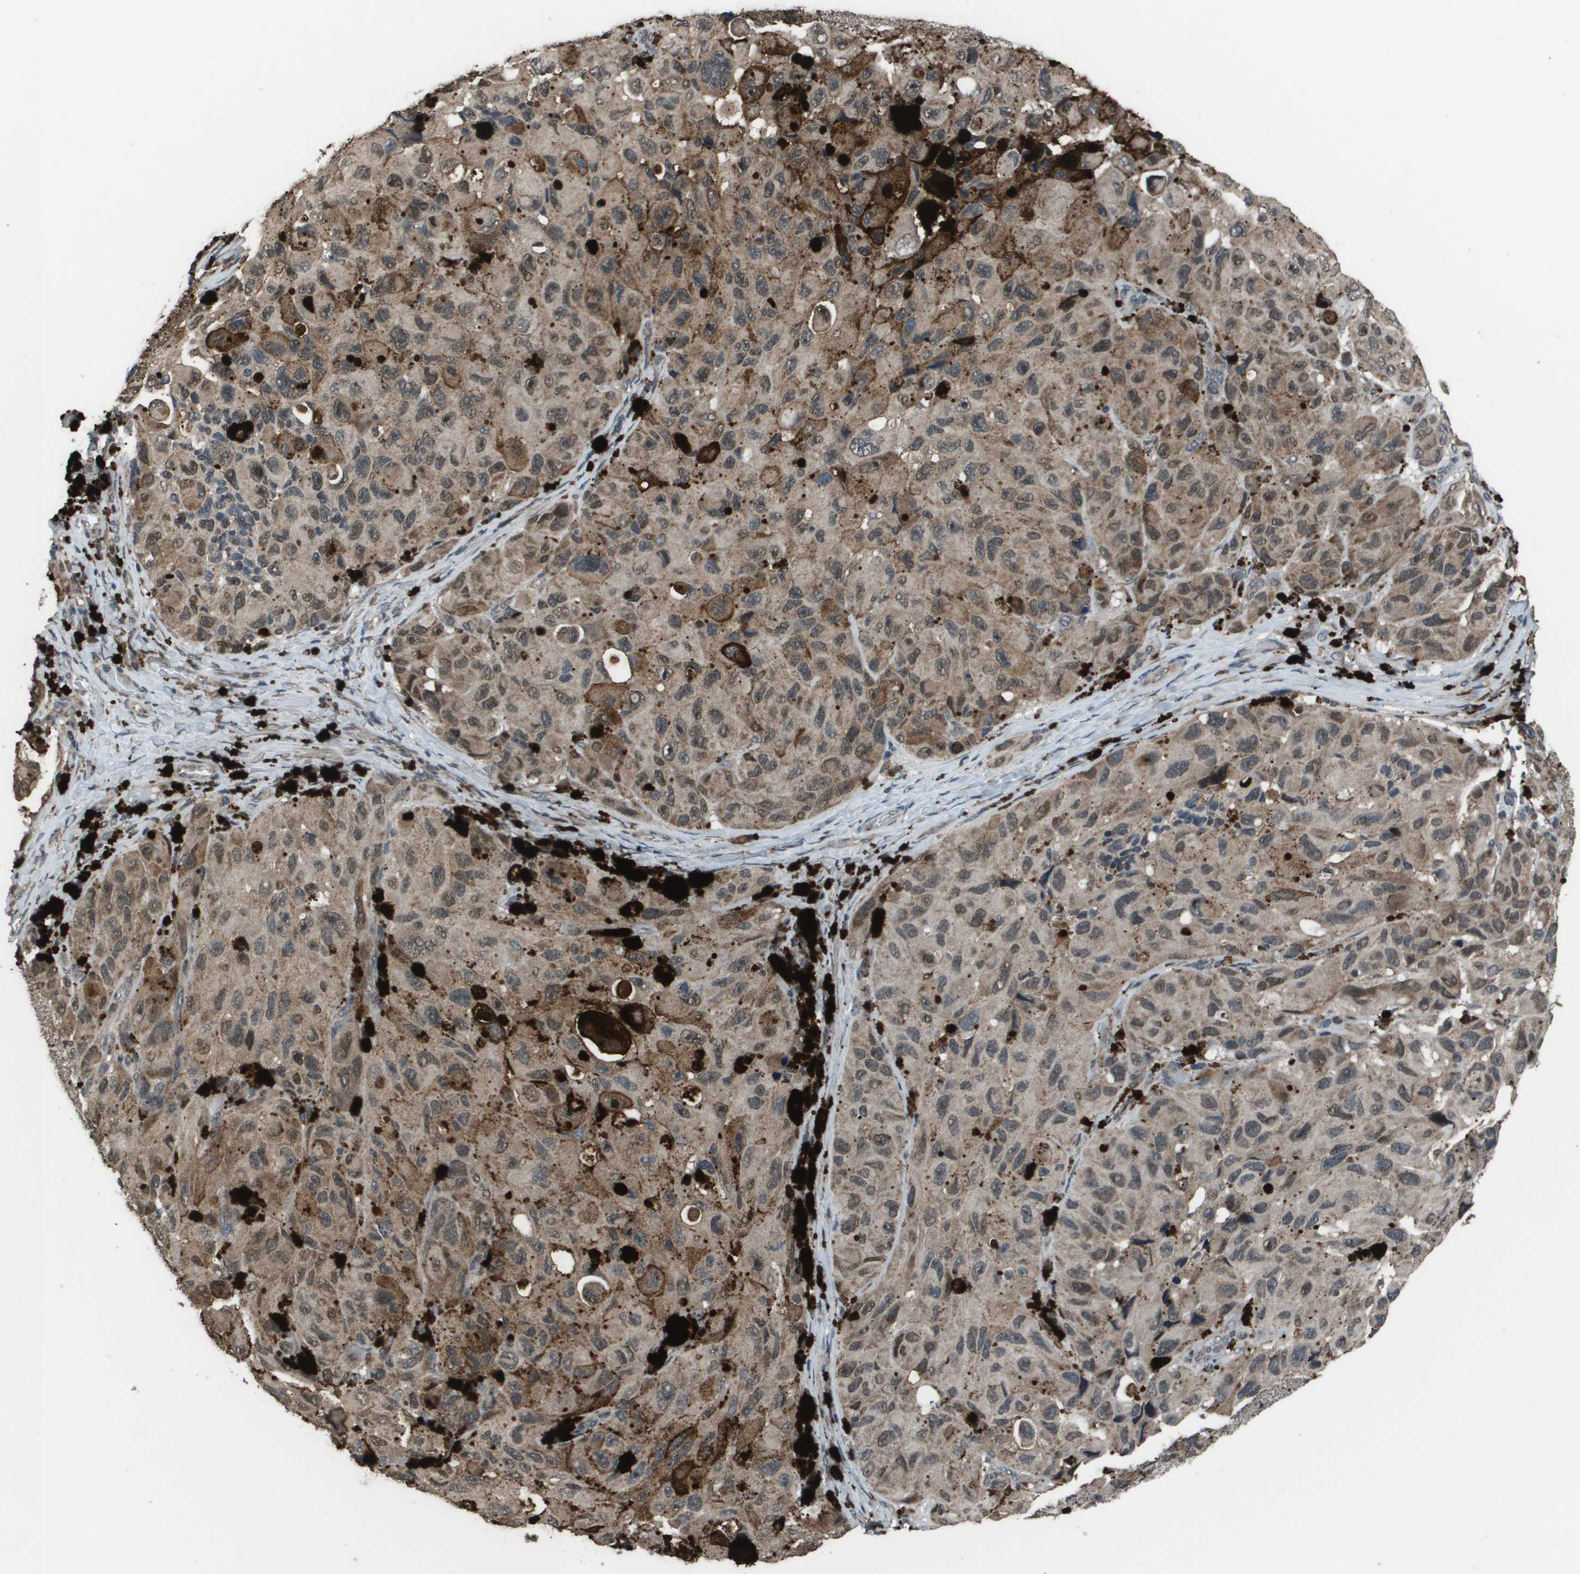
{"staining": {"intensity": "weak", "quantity": ">75%", "location": "cytoplasmic/membranous"}, "tissue": "melanoma", "cell_type": "Tumor cells", "image_type": "cancer", "snomed": [{"axis": "morphology", "description": "Malignant melanoma, NOS"}, {"axis": "topography", "description": "Skin"}], "caption": "DAB (3,3'-diaminobenzidine) immunohistochemical staining of human melanoma shows weak cytoplasmic/membranous protein staining in about >75% of tumor cells. Nuclei are stained in blue.", "gene": "GOSR2", "patient": {"sex": "female", "age": 73}}